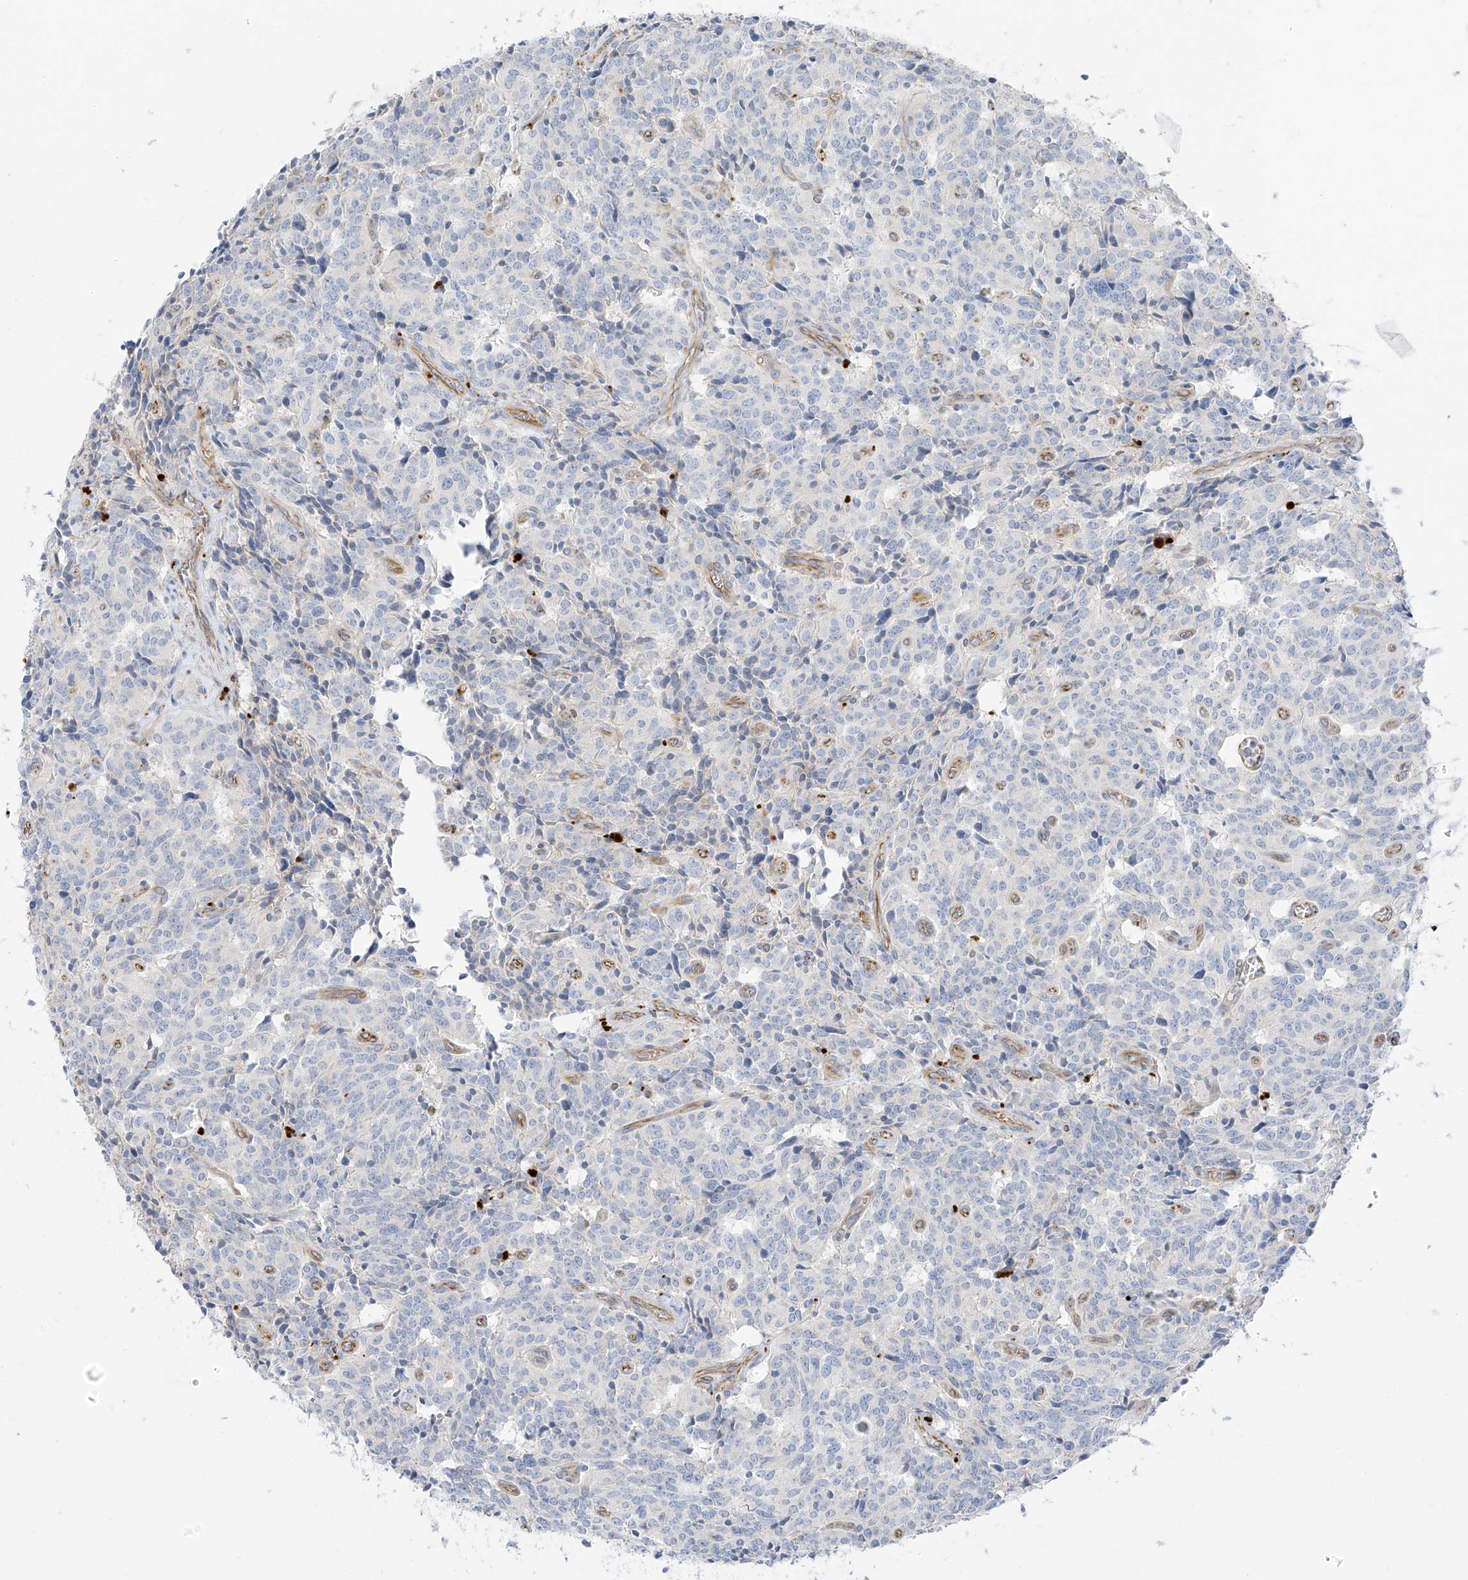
{"staining": {"intensity": "negative", "quantity": "none", "location": "none"}, "tissue": "carcinoid", "cell_type": "Tumor cells", "image_type": "cancer", "snomed": [{"axis": "morphology", "description": "Carcinoma, NOS"}, {"axis": "morphology", "description": "Carcinoid, malignant, NOS"}, {"axis": "topography", "description": "Urinary bladder"}], "caption": "An immunohistochemistry (IHC) photomicrograph of carcinoid is shown. There is no staining in tumor cells of carcinoid. (DAB immunohistochemistry visualized using brightfield microscopy, high magnification).", "gene": "TAL2", "patient": {"sex": "male", "age": 57}}